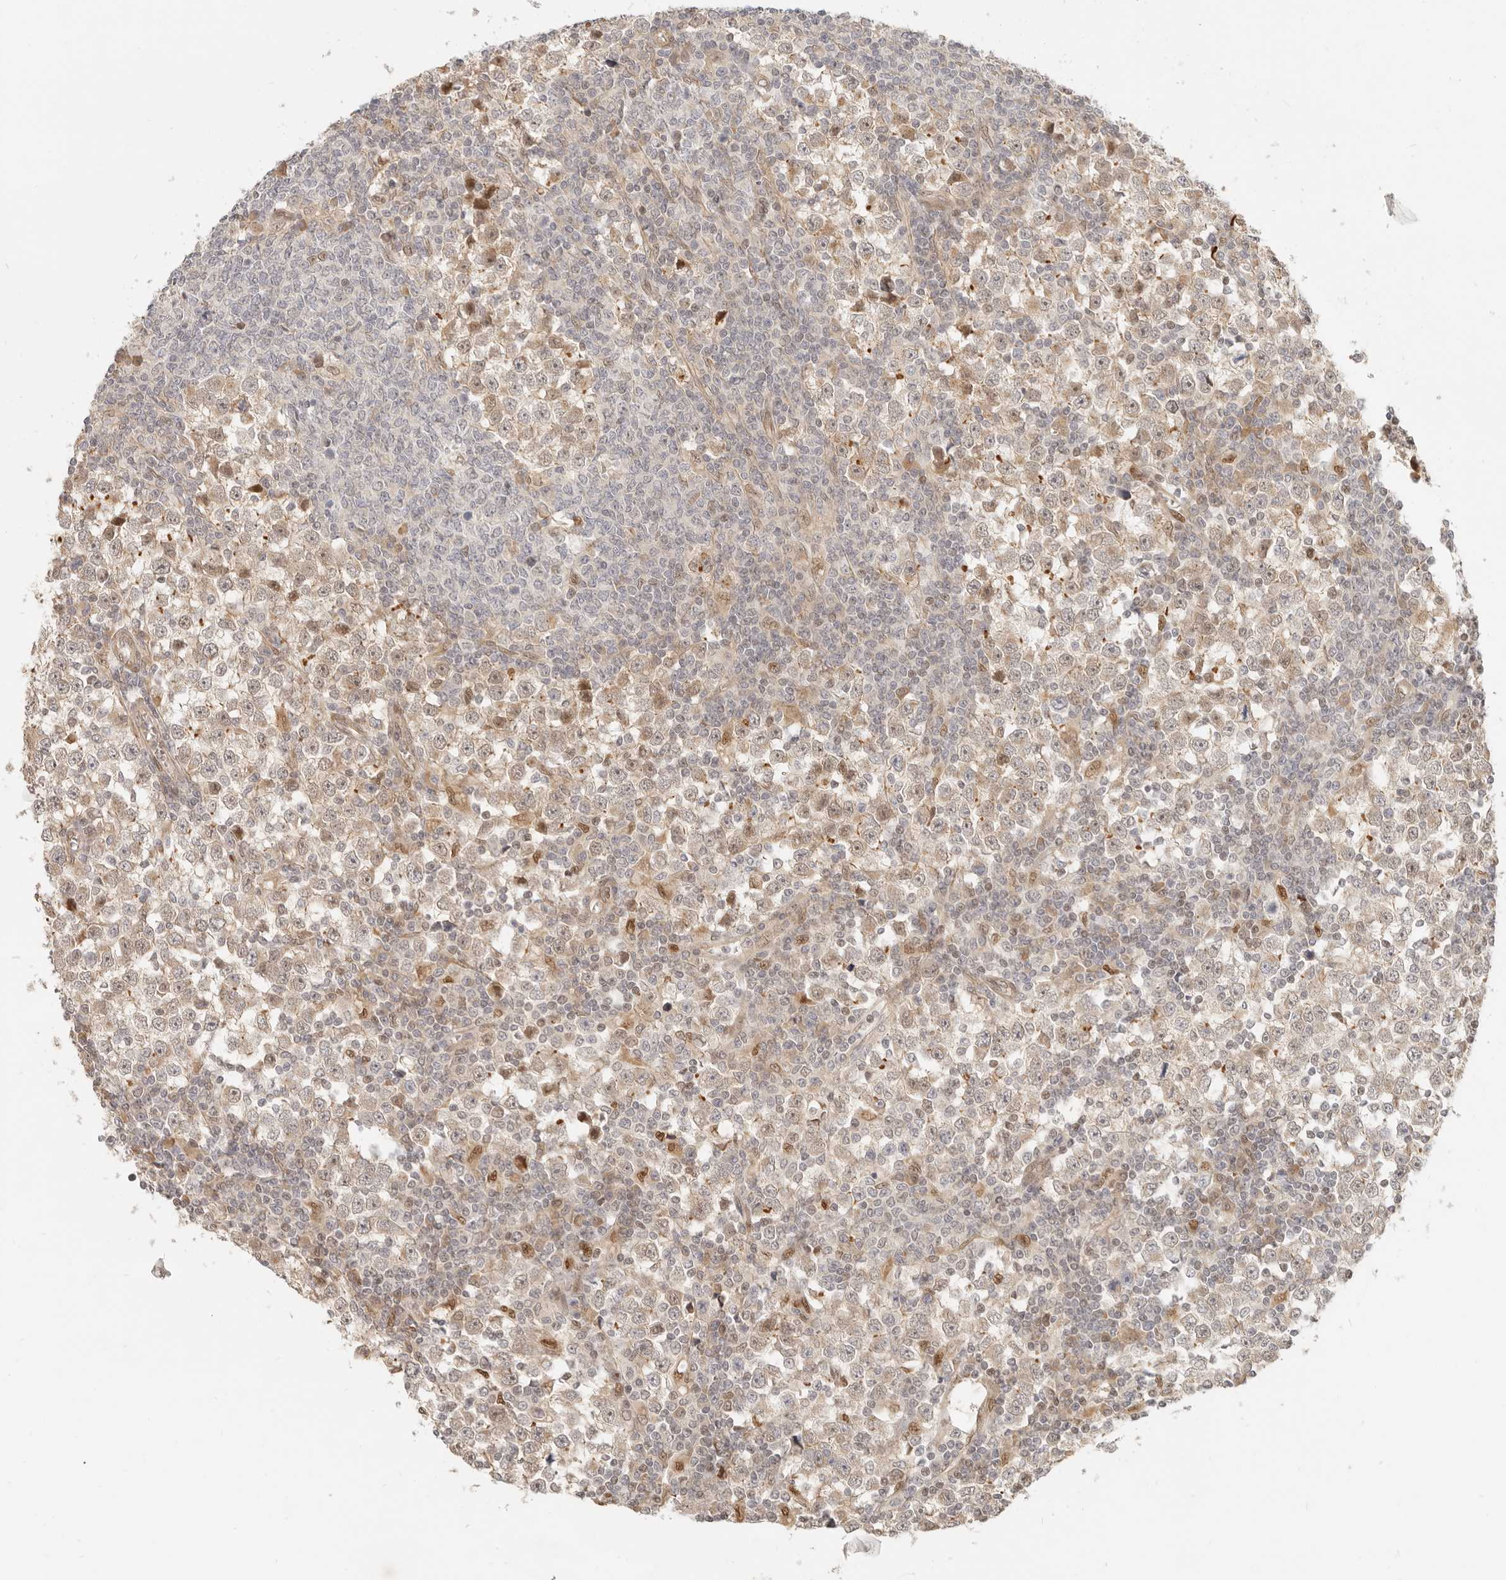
{"staining": {"intensity": "weak", "quantity": "<25%", "location": "cytoplasmic/membranous"}, "tissue": "testis cancer", "cell_type": "Tumor cells", "image_type": "cancer", "snomed": [{"axis": "morphology", "description": "Seminoma, NOS"}, {"axis": "topography", "description": "Testis"}], "caption": "Immunohistochemical staining of human testis seminoma exhibits no significant expression in tumor cells. Nuclei are stained in blue.", "gene": "TUFT1", "patient": {"sex": "male", "age": 65}}